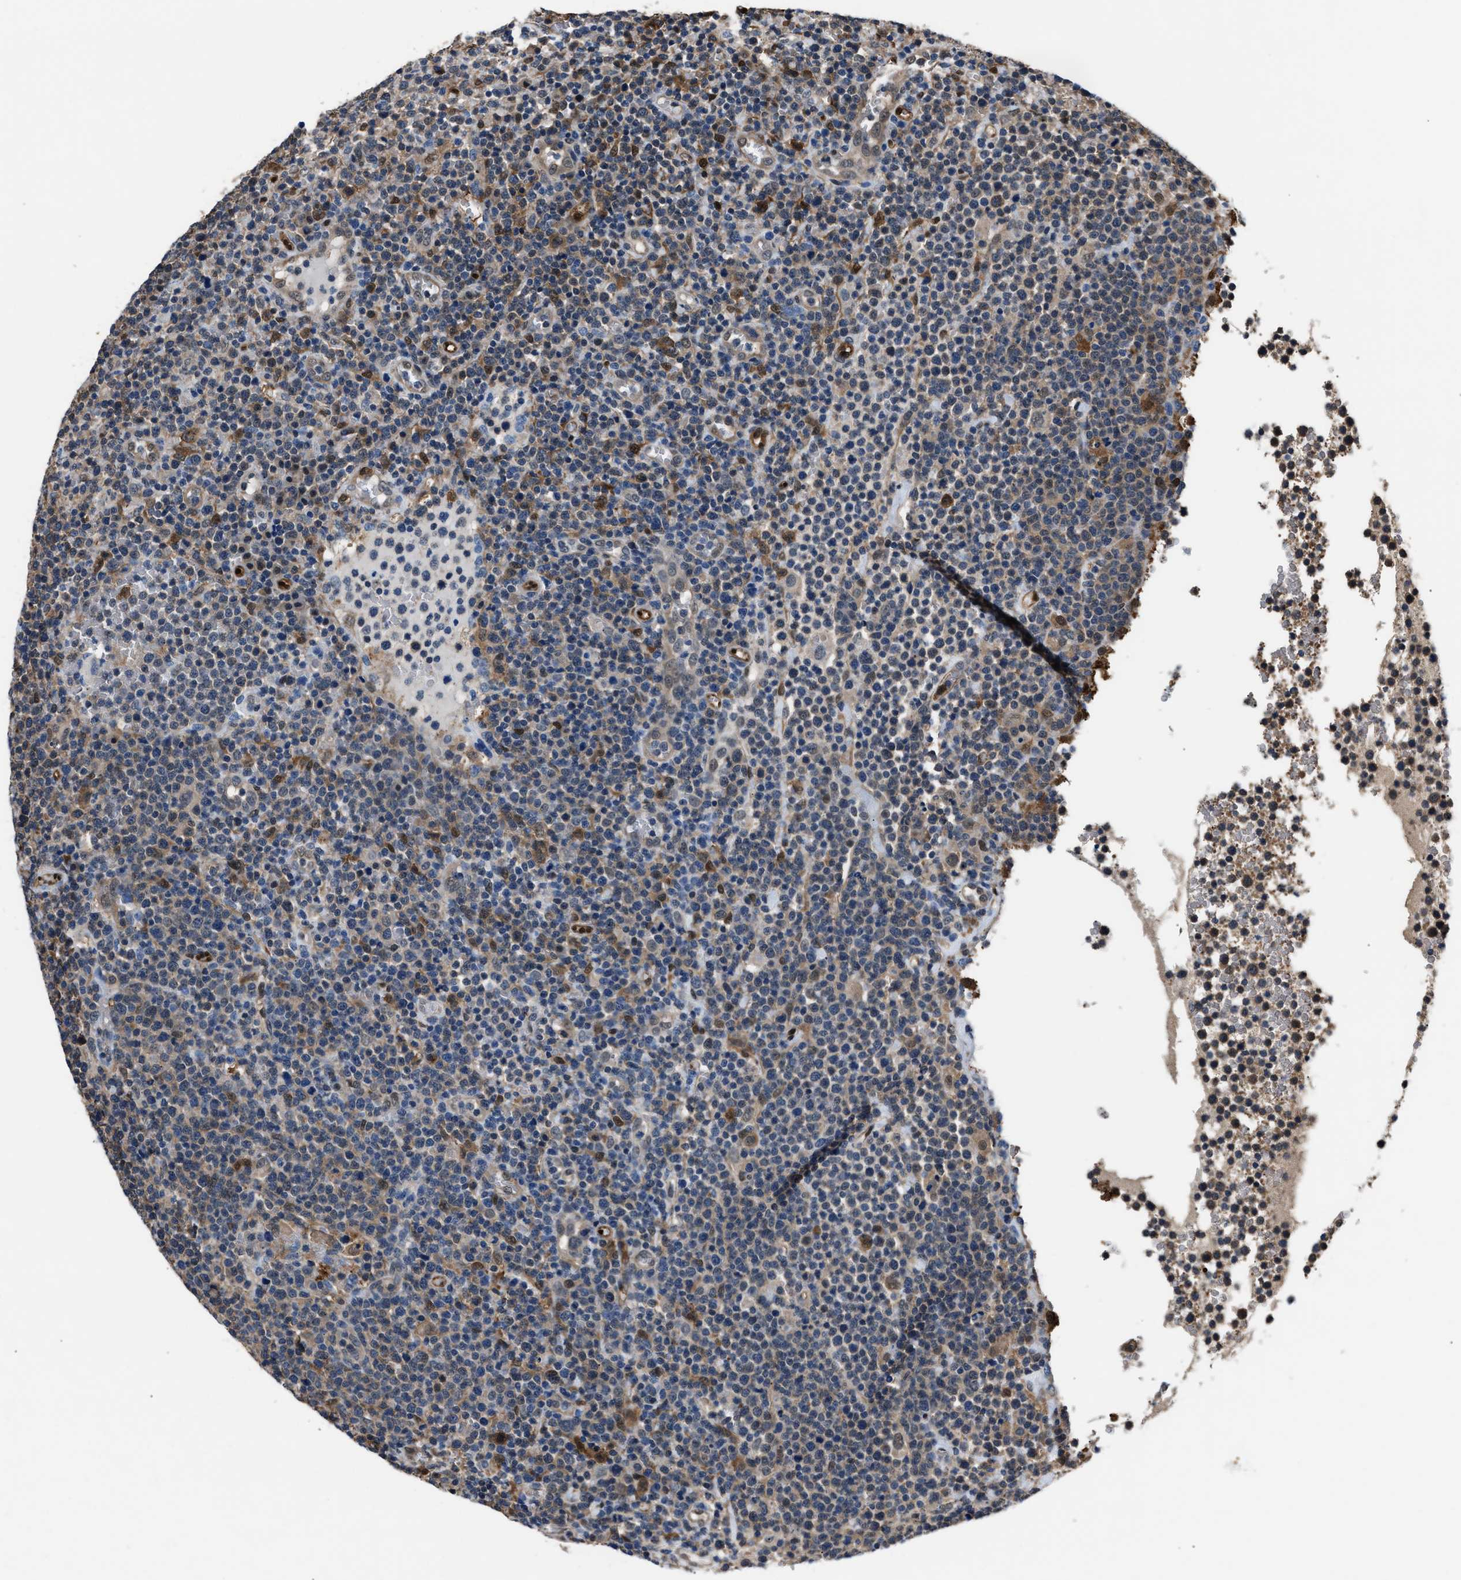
{"staining": {"intensity": "moderate", "quantity": "<25%", "location": "cytoplasmic/membranous"}, "tissue": "lymphoma", "cell_type": "Tumor cells", "image_type": "cancer", "snomed": [{"axis": "morphology", "description": "Malignant lymphoma, non-Hodgkin's type, High grade"}, {"axis": "topography", "description": "Lymph node"}], "caption": "There is low levels of moderate cytoplasmic/membranous positivity in tumor cells of lymphoma, as demonstrated by immunohistochemical staining (brown color).", "gene": "PPA1", "patient": {"sex": "male", "age": 61}}